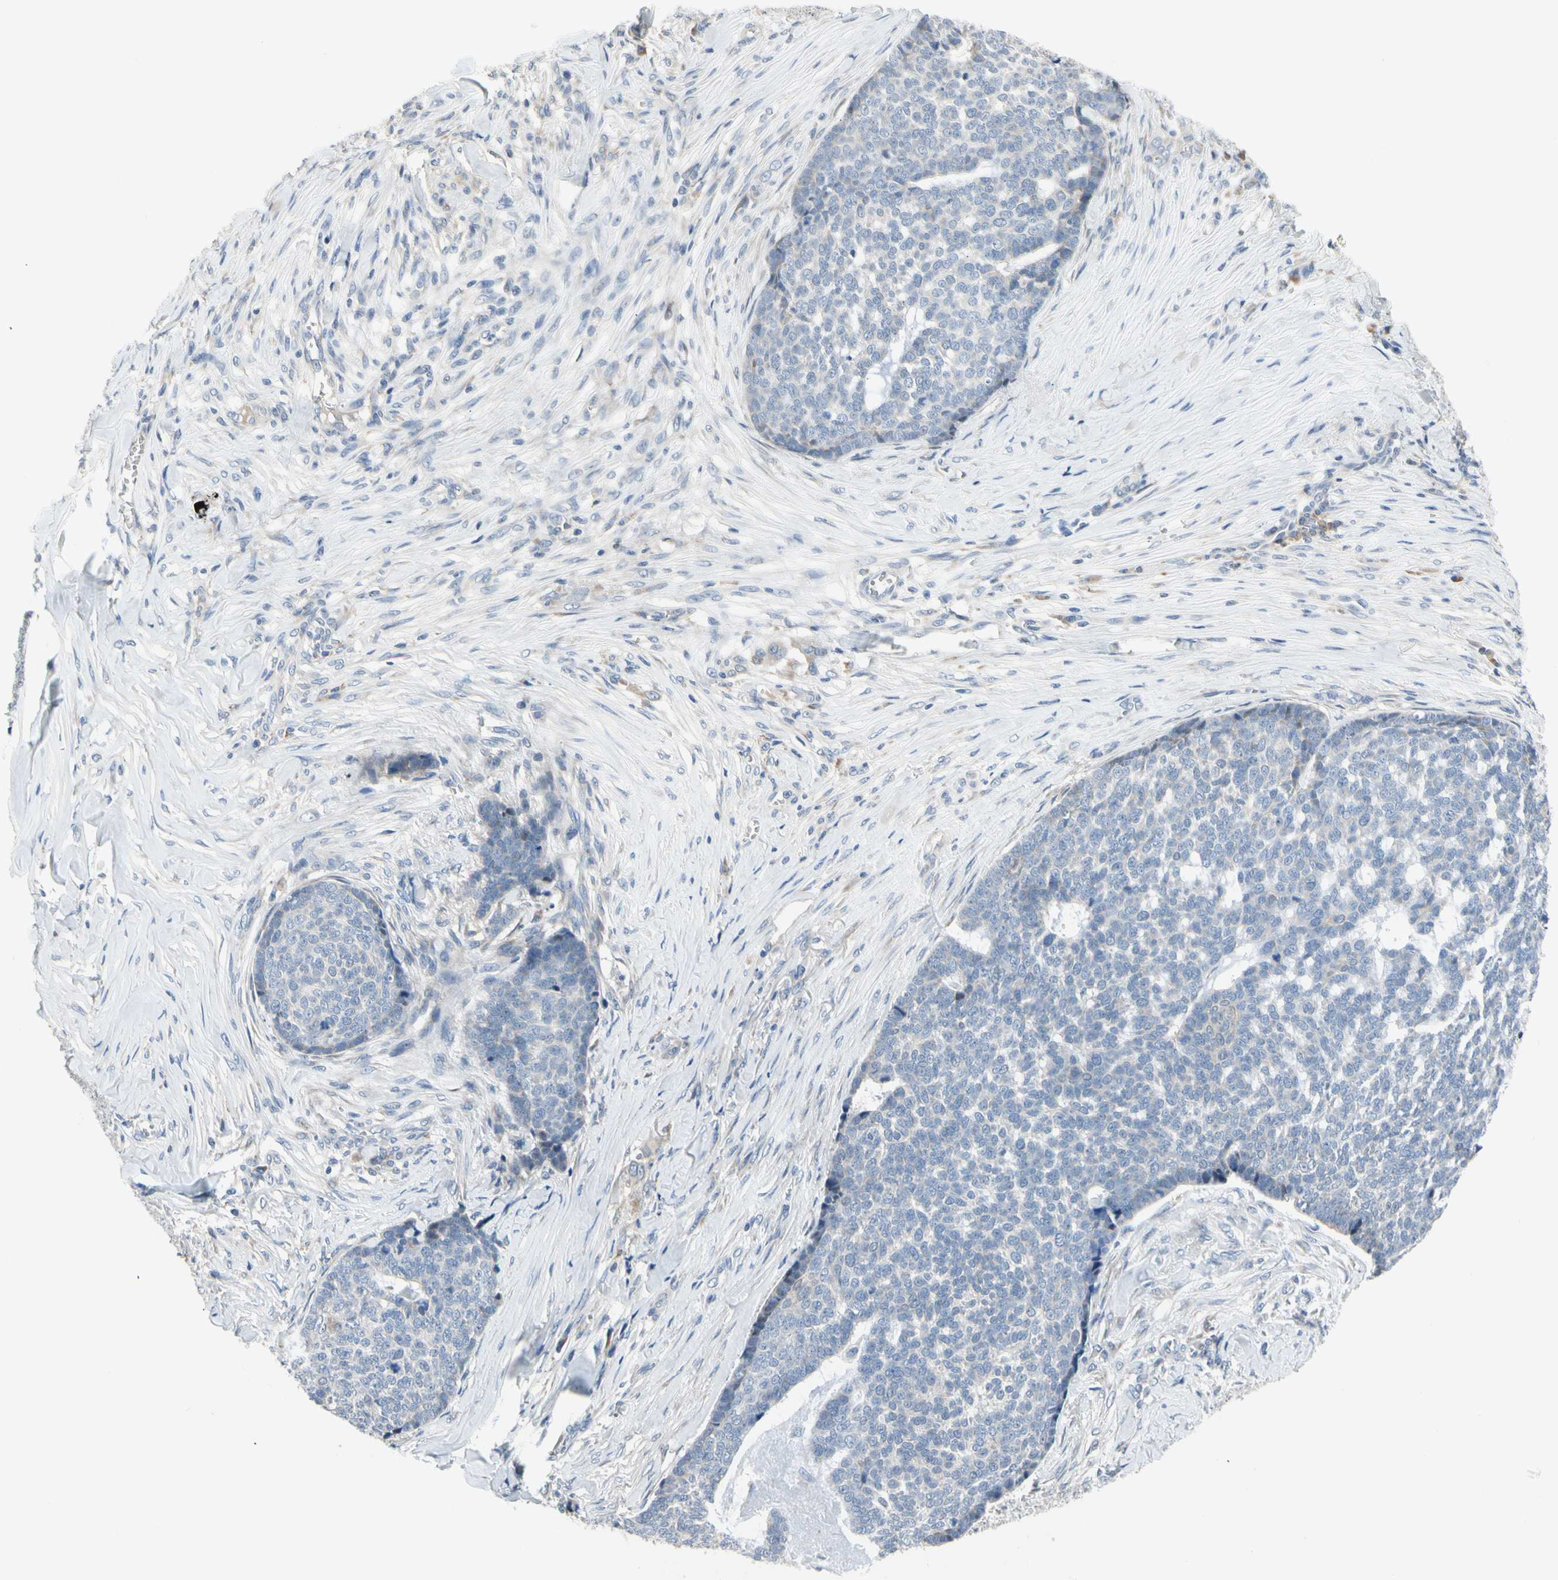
{"staining": {"intensity": "negative", "quantity": "none", "location": "none"}, "tissue": "skin cancer", "cell_type": "Tumor cells", "image_type": "cancer", "snomed": [{"axis": "morphology", "description": "Basal cell carcinoma"}, {"axis": "topography", "description": "Skin"}], "caption": "Immunohistochemical staining of basal cell carcinoma (skin) reveals no significant expression in tumor cells.", "gene": "NFASC", "patient": {"sex": "male", "age": 84}}